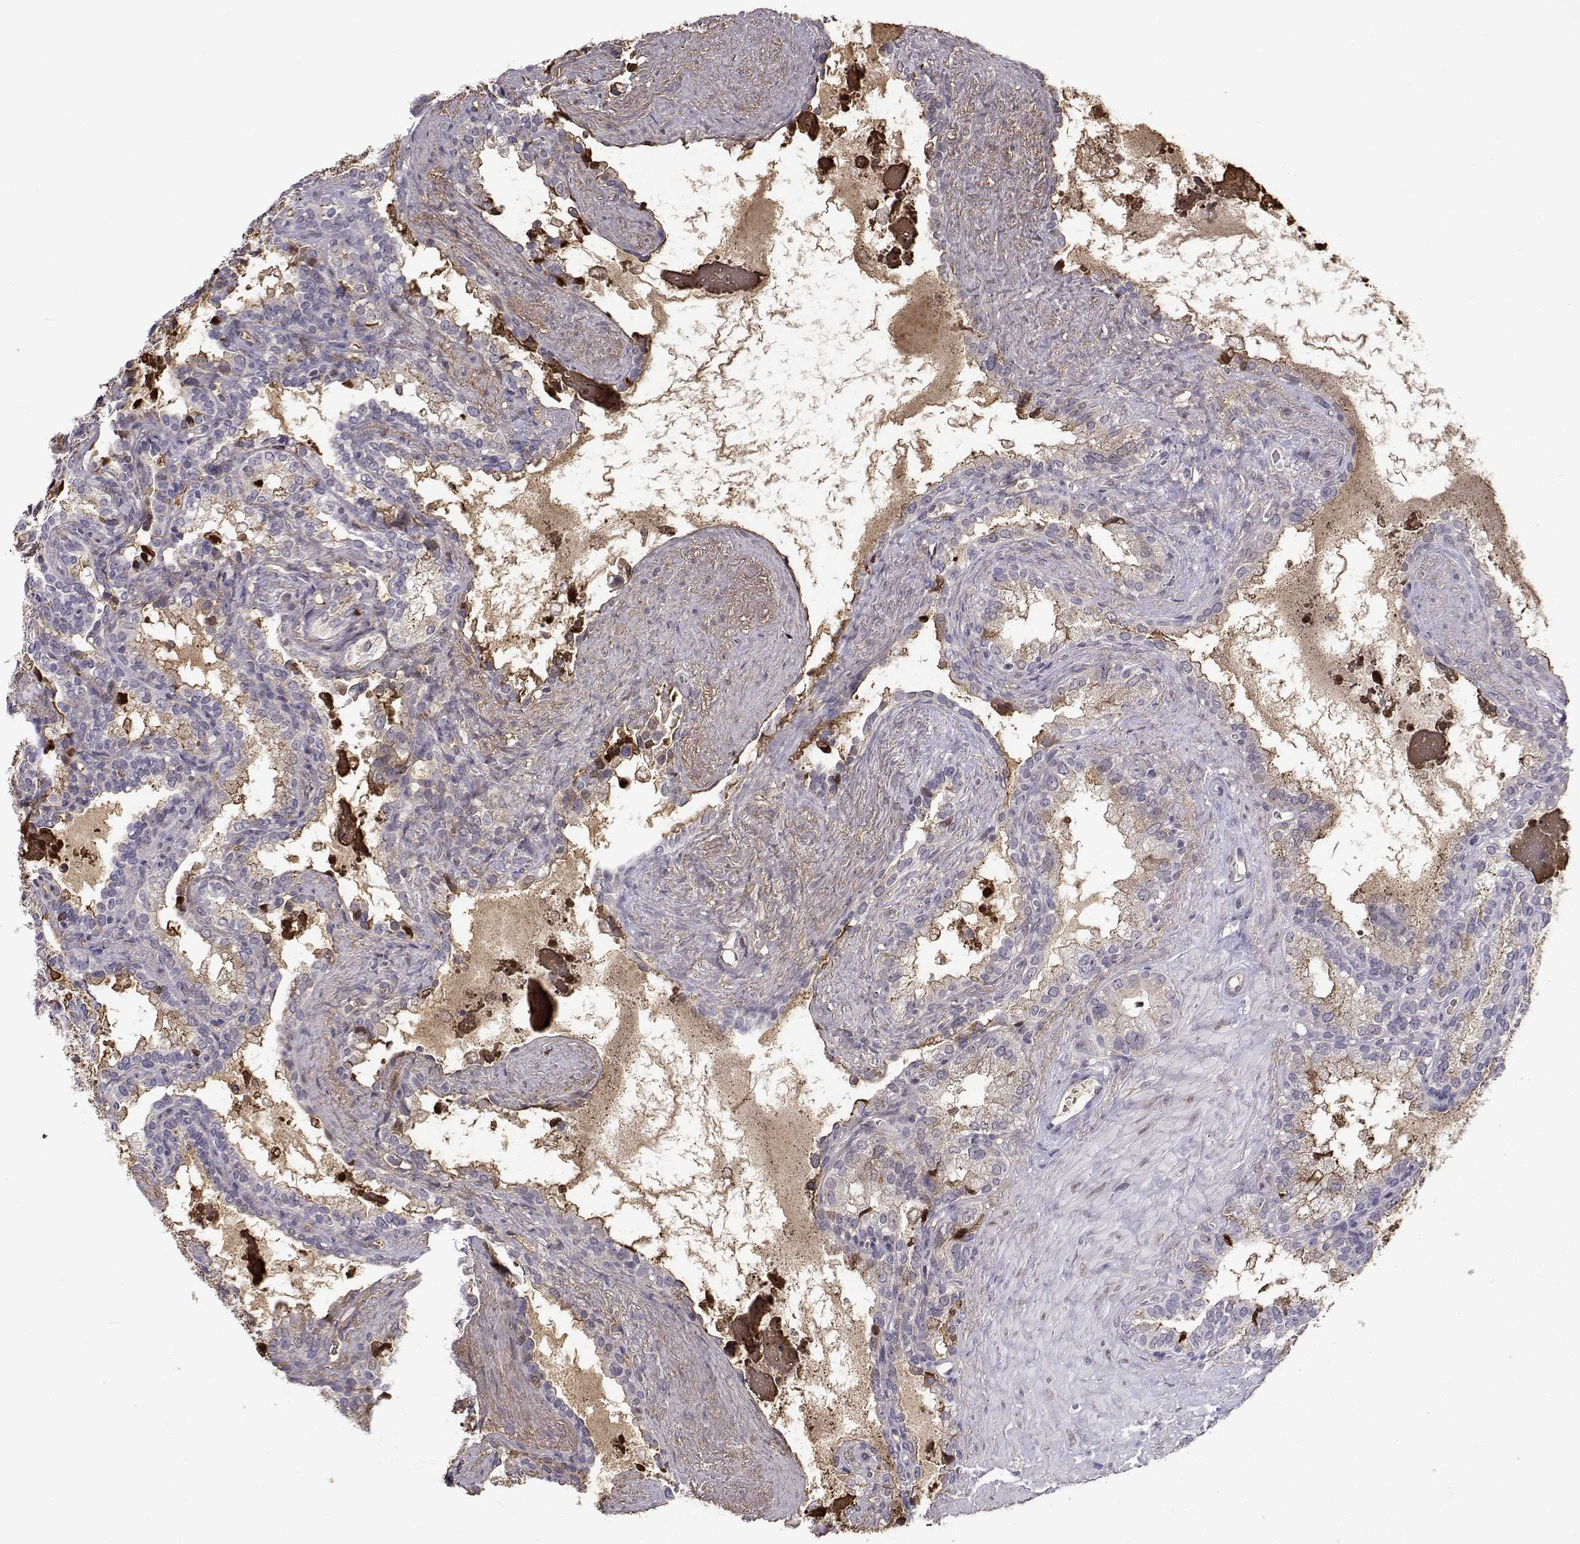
{"staining": {"intensity": "weak", "quantity": "25%-75%", "location": "cytoplasmic/membranous"}, "tissue": "seminal vesicle", "cell_type": "Glandular cells", "image_type": "normal", "snomed": [{"axis": "morphology", "description": "Normal tissue, NOS"}, {"axis": "topography", "description": "Seminal veicle"}], "caption": "The immunohistochemical stain highlights weak cytoplasmic/membranous expression in glandular cells of normal seminal vesicle.", "gene": "SLC6A3", "patient": {"sex": "male", "age": 71}}